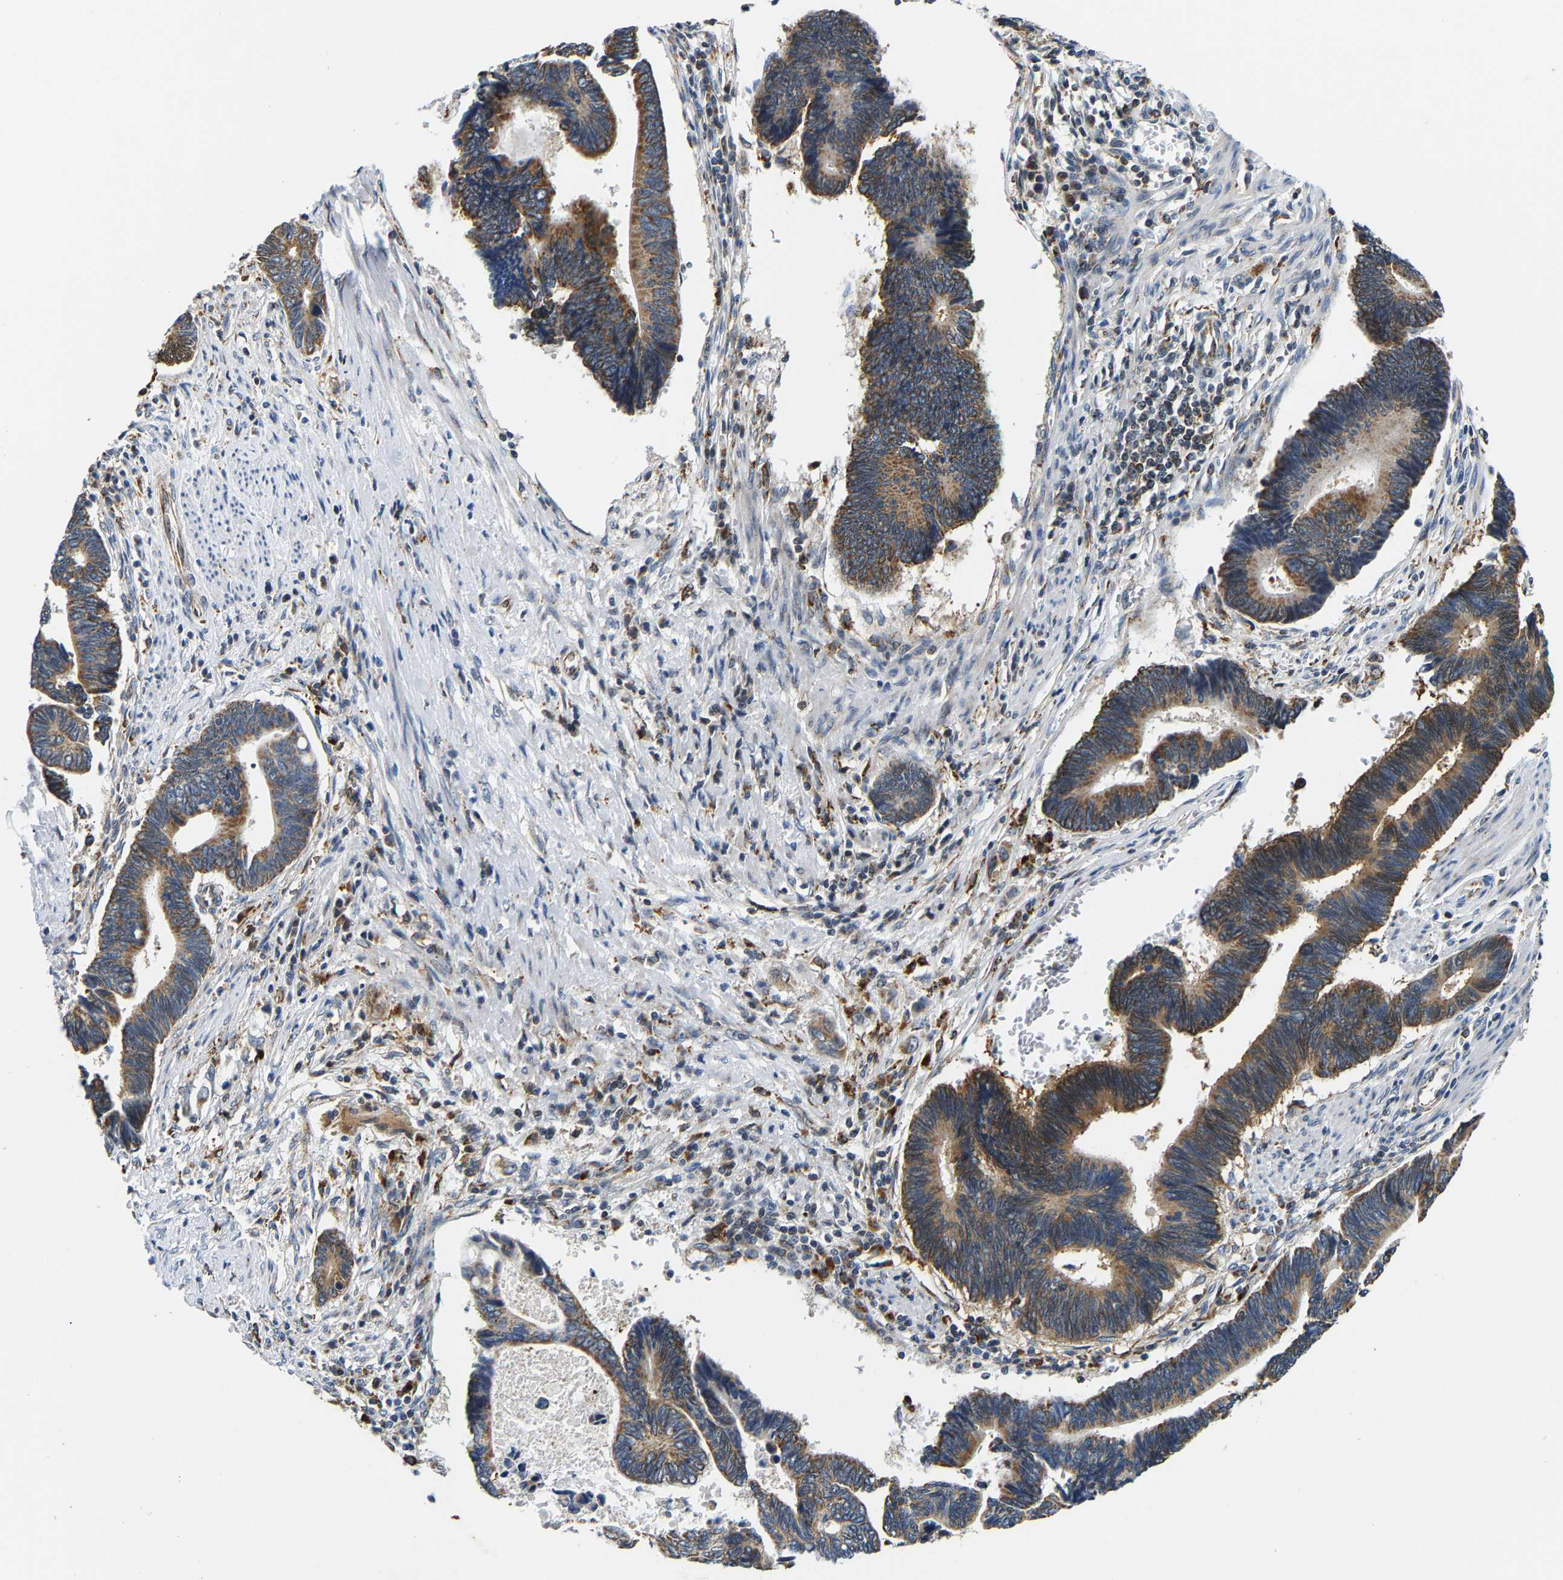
{"staining": {"intensity": "weak", "quantity": ">75%", "location": "cytoplasmic/membranous"}, "tissue": "pancreatic cancer", "cell_type": "Tumor cells", "image_type": "cancer", "snomed": [{"axis": "morphology", "description": "Adenocarcinoma, NOS"}, {"axis": "topography", "description": "Pancreas"}], "caption": "Protein staining of pancreatic cancer tissue shows weak cytoplasmic/membranous staining in about >75% of tumor cells.", "gene": "GIMAP7", "patient": {"sex": "female", "age": 70}}